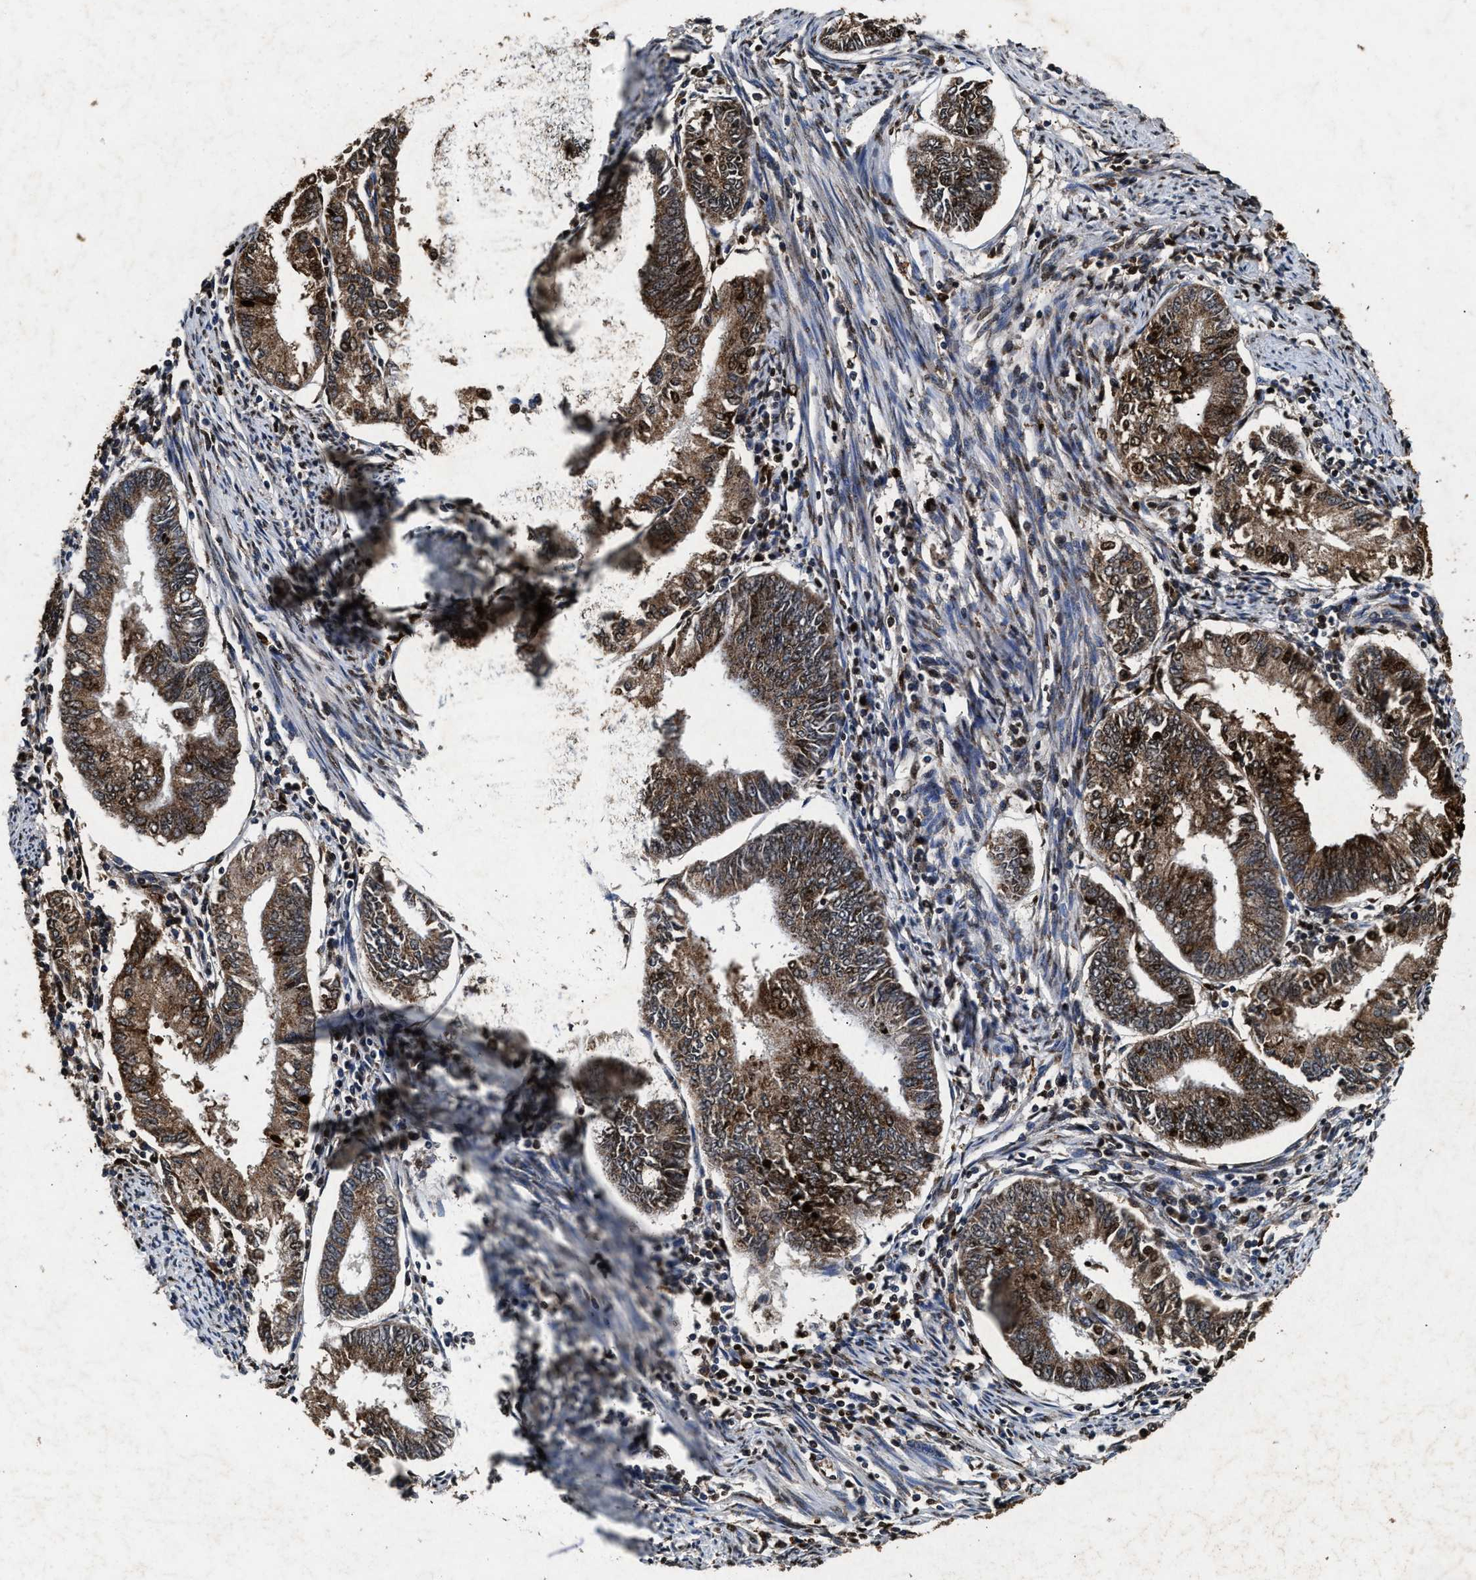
{"staining": {"intensity": "strong", "quantity": ">75%", "location": "cytoplasmic/membranous,nuclear"}, "tissue": "endometrial cancer", "cell_type": "Tumor cells", "image_type": "cancer", "snomed": [{"axis": "morphology", "description": "Adenocarcinoma, NOS"}, {"axis": "topography", "description": "Endometrium"}], "caption": "A brown stain labels strong cytoplasmic/membranous and nuclear positivity of a protein in endometrial cancer tumor cells.", "gene": "ACOX1", "patient": {"sex": "female", "age": 86}}